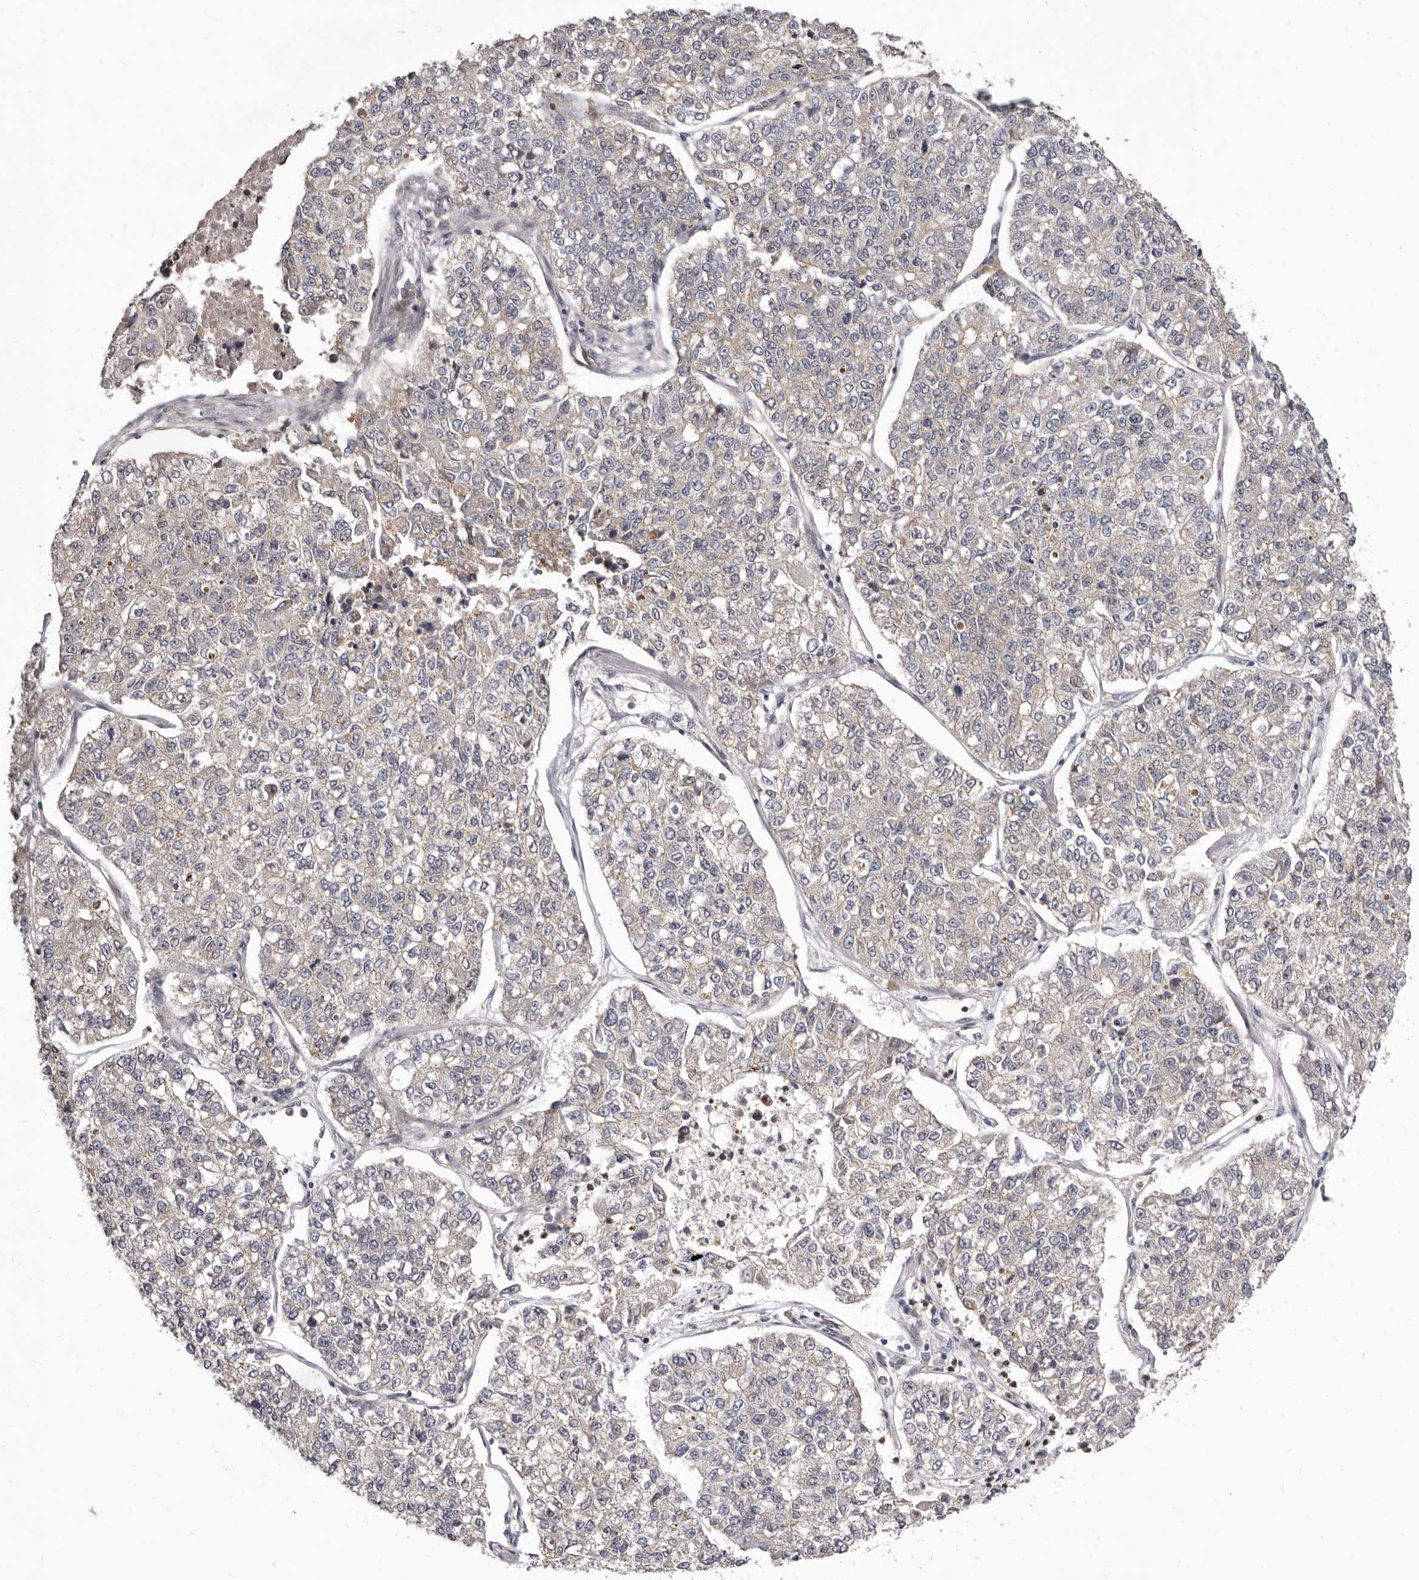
{"staining": {"intensity": "weak", "quantity": "25%-75%", "location": "cytoplasmic/membranous,nuclear"}, "tissue": "lung cancer", "cell_type": "Tumor cells", "image_type": "cancer", "snomed": [{"axis": "morphology", "description": "Adenocarcinoma, NOS"}, {"axis": "topography", "description": "Lung"}], "caption": "Tumor cells demonstrate weak cytoplasmic/membranous and nuclear positivity in approximately 25%-75% of cells in lung cancer.", "gene": "GLRX3", "patient": {"sex": "male", "age": 49}}